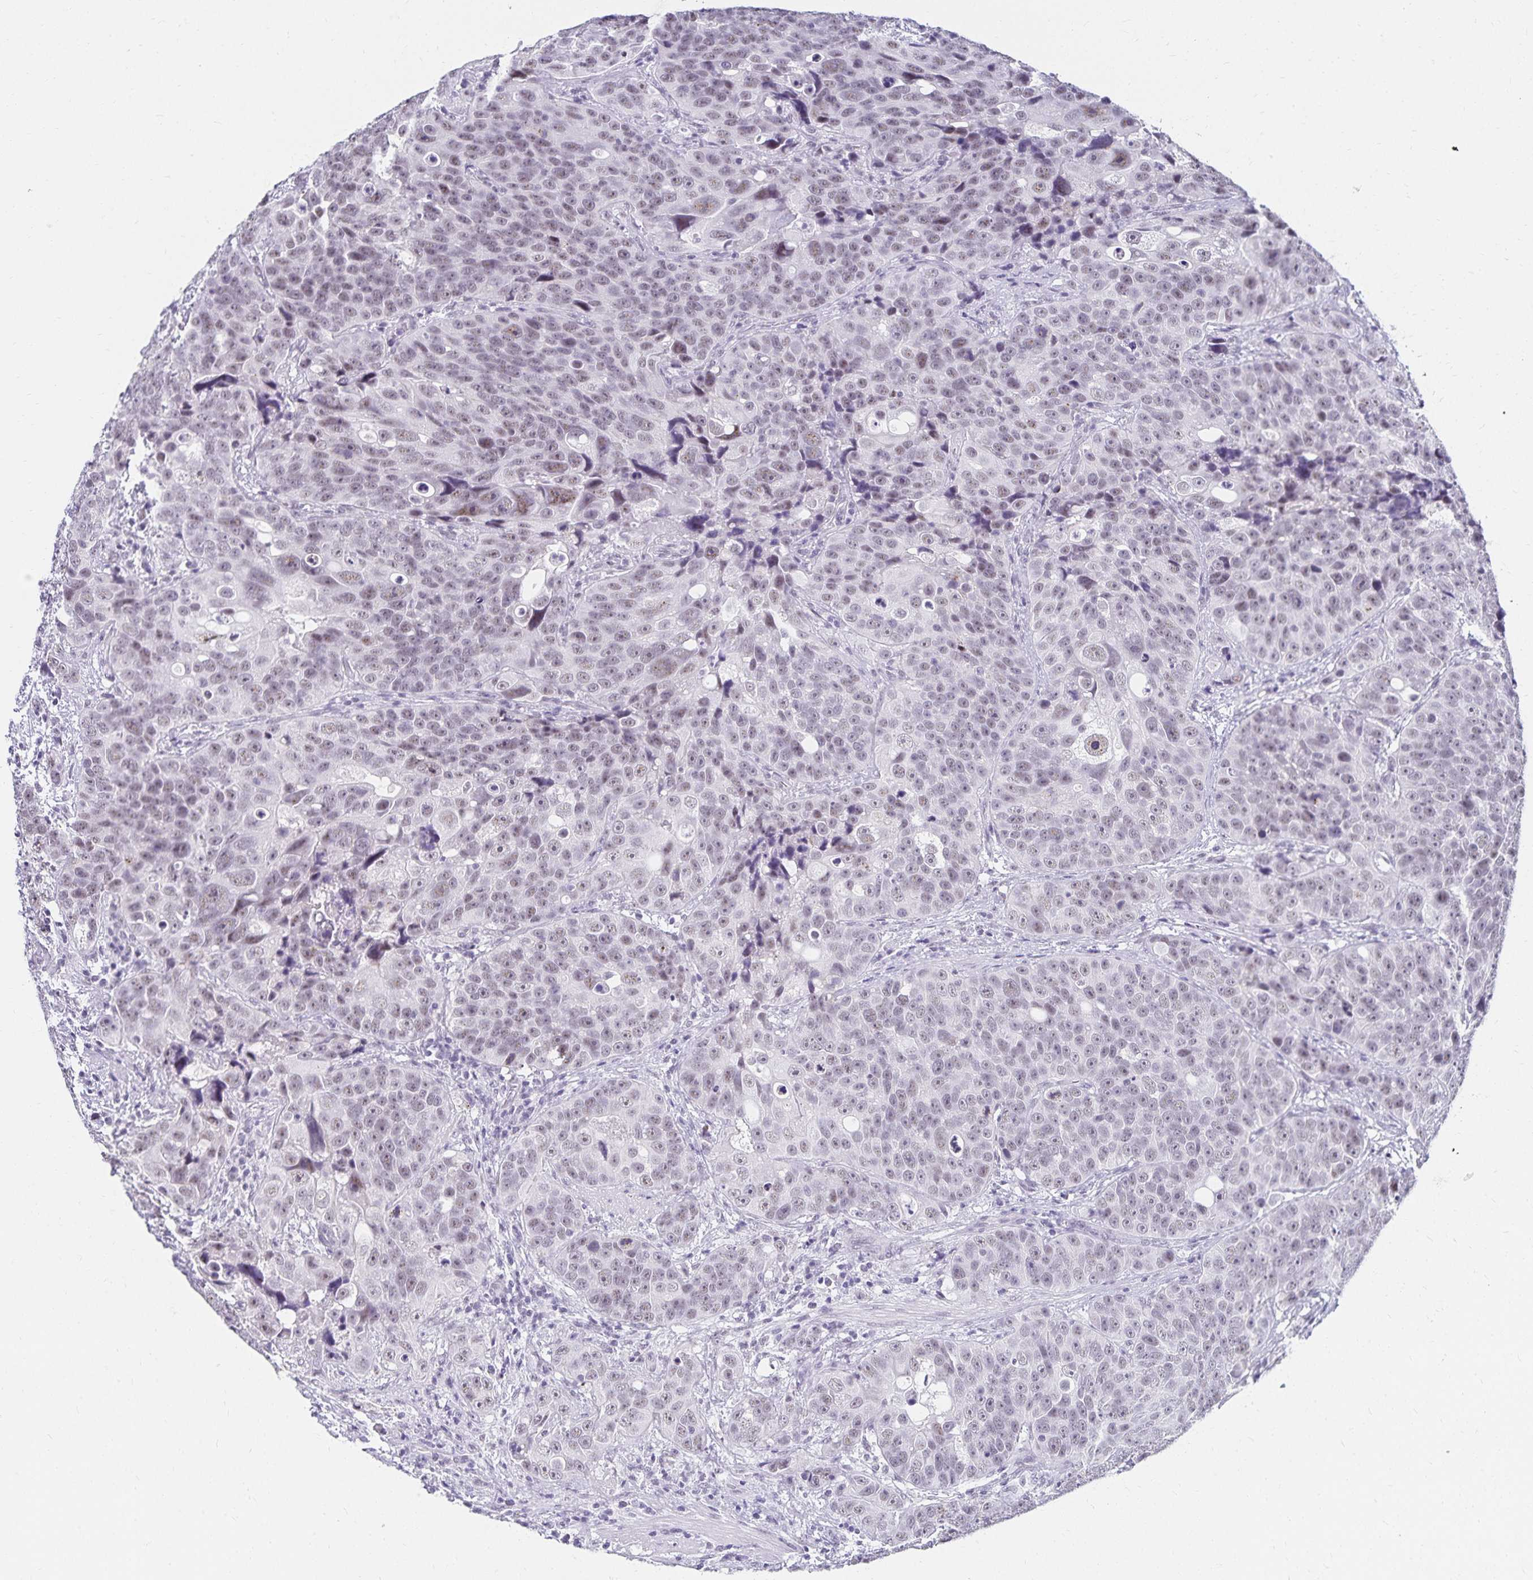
{"staining": {"intensity": "weak", "quantity": "<25%", "location": "nuclear"}, "tissue": "urothelial cancer", "cell_type": "Tumor cells", "image_type": "cancer", "snomed": [{"axis": "morphology", "description": "Urothelial carcinoma, NOS"}, {"axis": "topography", "description": "Urinary bladder"}], "caption": "Immunohistochemistry (IHC) micrograph of human urothelial cancer stained for a protein (brown), which demonstrates no expression in tumor cells. Brightfield microscopy of immunohistochemistry stained with DAB (3,3'-diaminobenzidine) (brown) and hematoxylin (blue), captured at high magnification.", "gene": "C20orf85", "patient": {"sex": "male", "age": 52}}